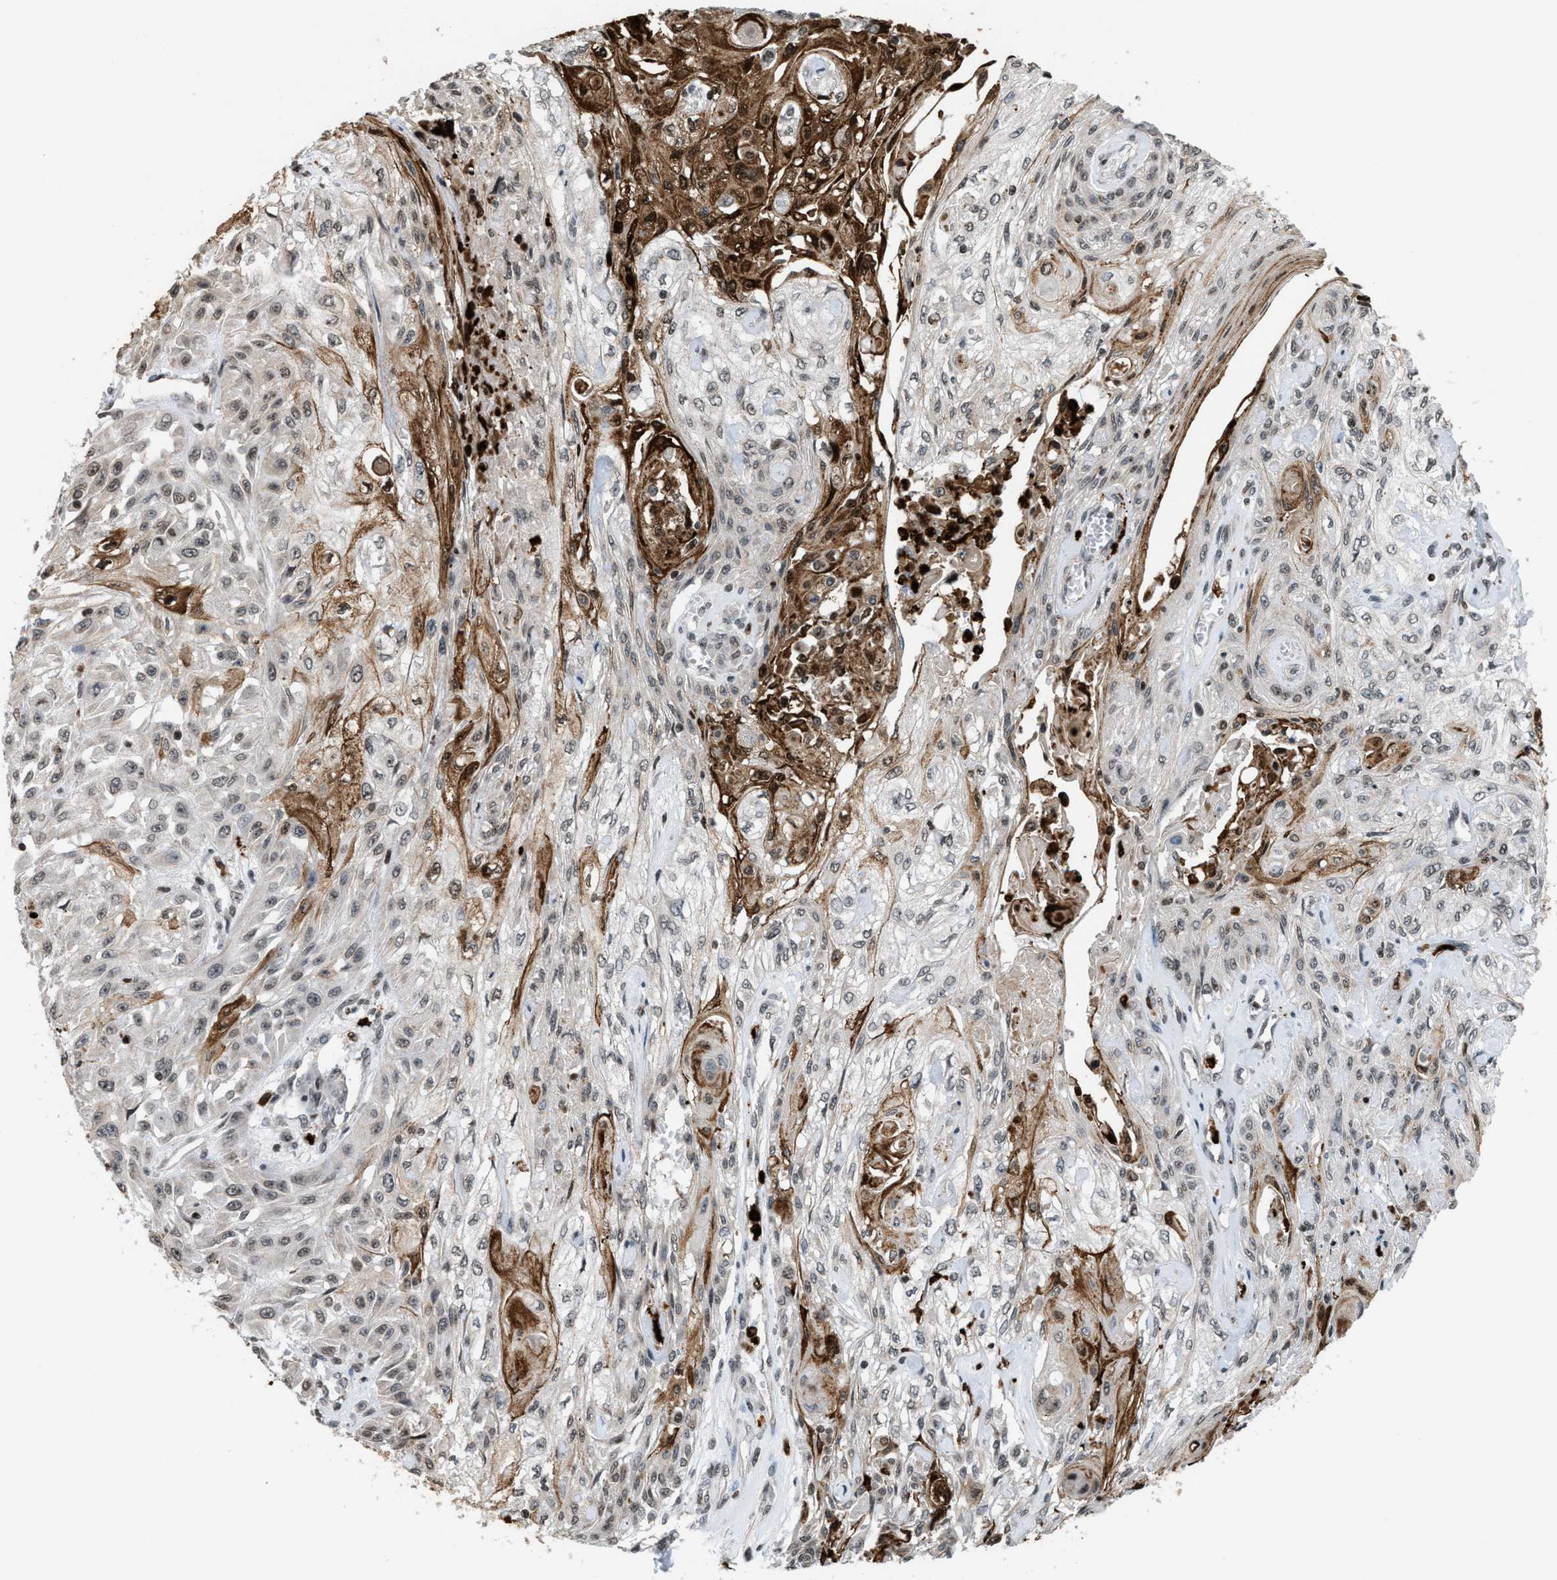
{"staining": {"intensity": "weak", "quantity": "<25%", "location": "nuclear"}, "tissue": "skin cancer", "cell_type": "Tumor cells", "image_type": "cancer", "snomed": [{"axis": "morphology", "description": "Squamous cell carcinoma, NOS"}, {"axis": "morphology", "description": "Squamous cell carcinoma, metastatic, NOS"}, {"axis": "topography", "description": "Skin"}, {"axis": "topography", "description": "Lymph node"}], "caption": "This histopathology image is of skin cancer (metastatic squamous cell carcinoma) stained with IHC to label a protein in brown with the nuclei are counter-stained blue. There is no staining in tumor cells. (Brightfield microscopy of DAB (3,3'-diaminobenzidine) immunohistochemistry (IHC) at high magnification).", "gene": "PRUNE2", "patient": {"sex": "male", "age": 75}}